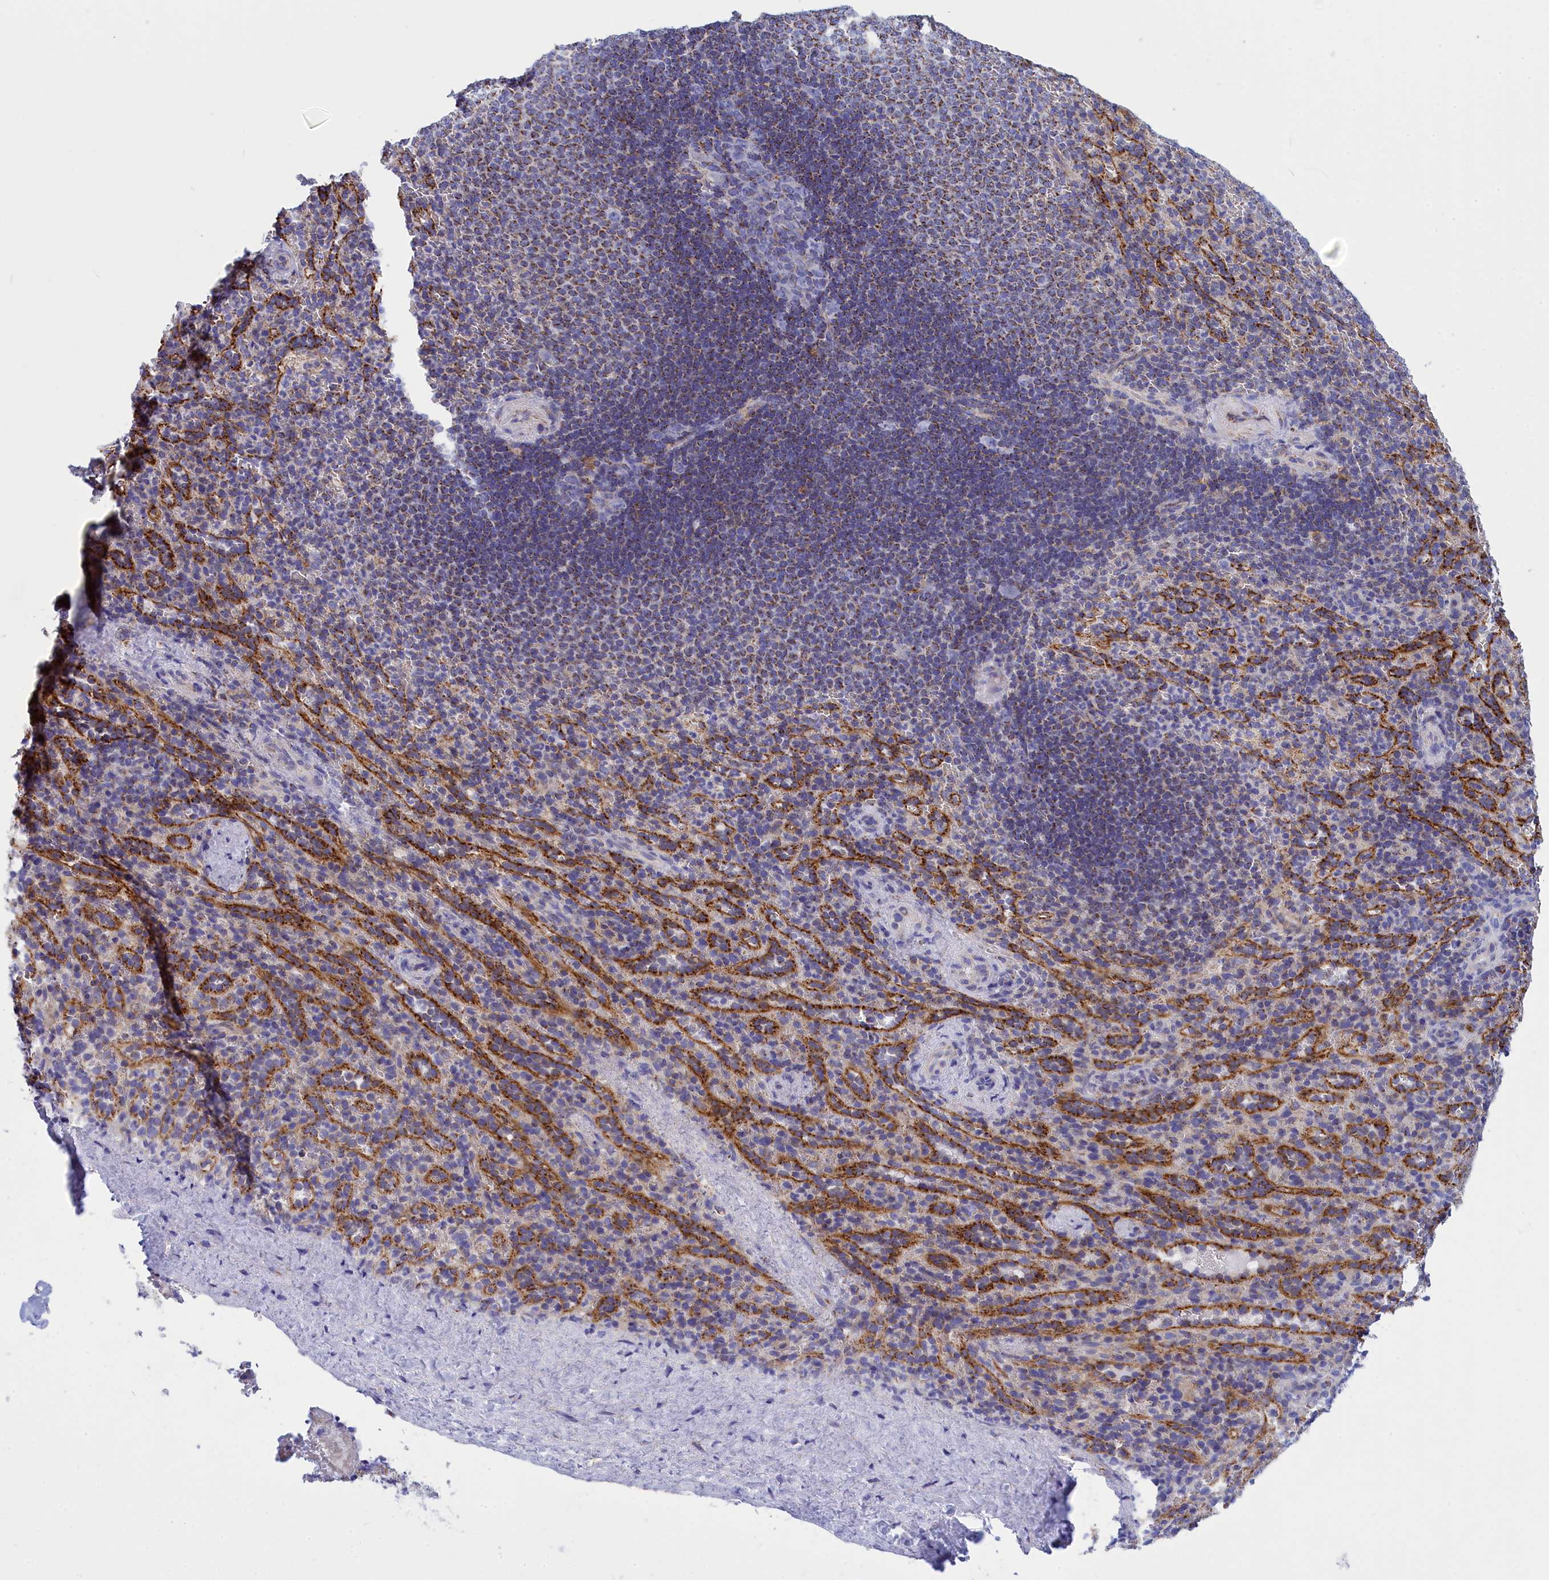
{"staining": {"intensity": "moderate", "quantity": "<25%", "location": "cytoplasmic/membranous"}, "tissue": "spleen", "cell_type": "Cells in red pulp", "image_type": "normal", "snomed": [{"axis": "morphology", "description": "Normal tissue, NOS"}, {"axis": "topography", "description": "Spleen"}], "caption": "Spleen stained for a protein displays moderate cytoplasmic/membranous positivity in cells in red pulp. (DAB = brown stain, brightfield microscopy at high magnification).", "gene": "CCRL2", "patient": {"sex": "female", "age": 21}}